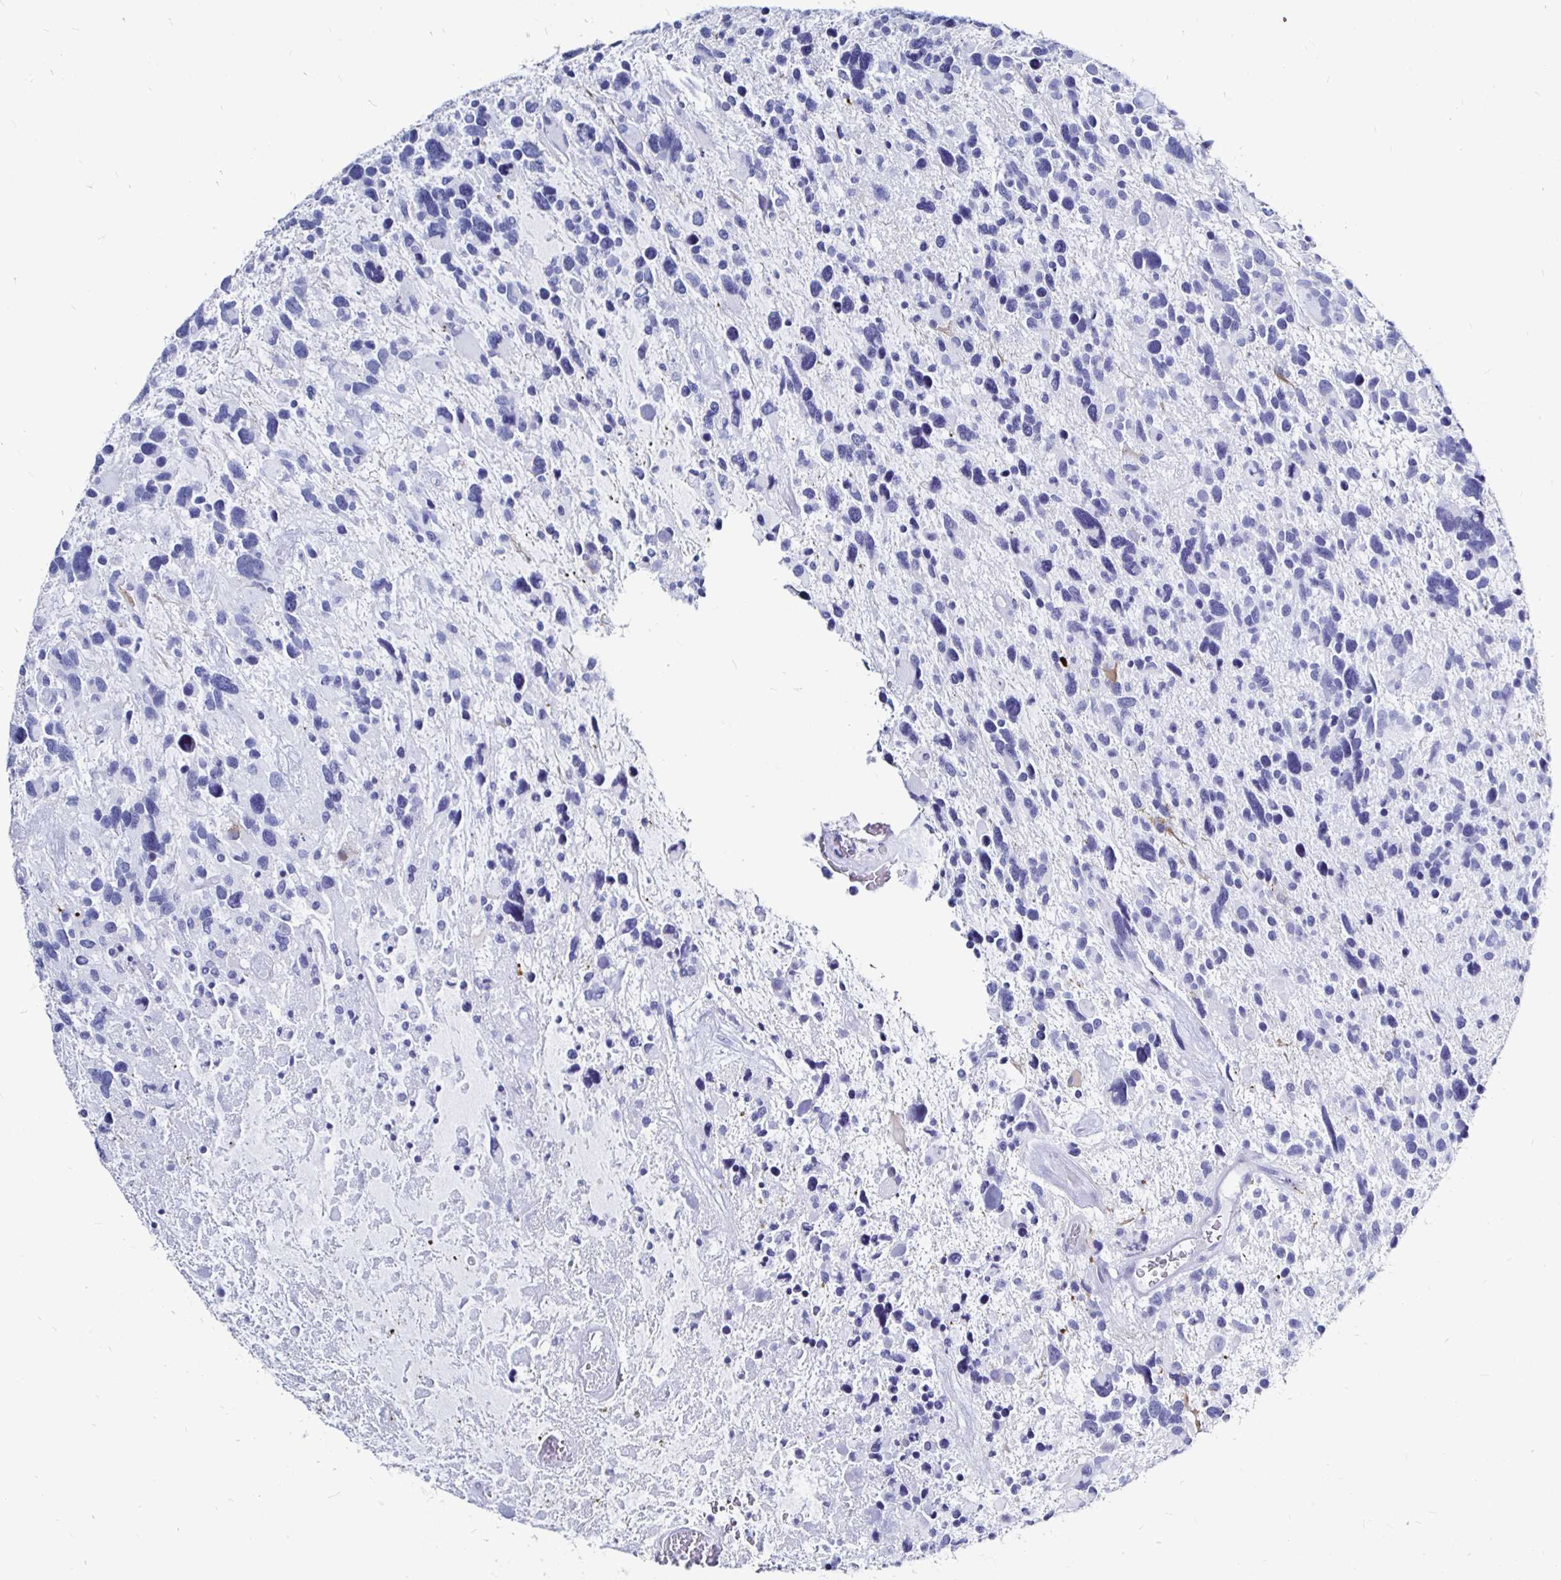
{"staining": {"intensity": "negative", "quantity": "none", "location": "none"}, "tissue": "glioma", "cell_type": "Tumor cells", "image_type": "cancer", "snomed": [{"axis": "morphology", "description": "Glioma, malignant, High grade"}, {"axis": "topography", "description": "Brain"}], "caption": "Immunohistochemistry micrograph of high-grade glioma (malignant) stained for a protein (brown), which exhibits no positivity in tumor cells.", "gene": "LUZP4", "patient": {"sex": "male", "age": 49}}